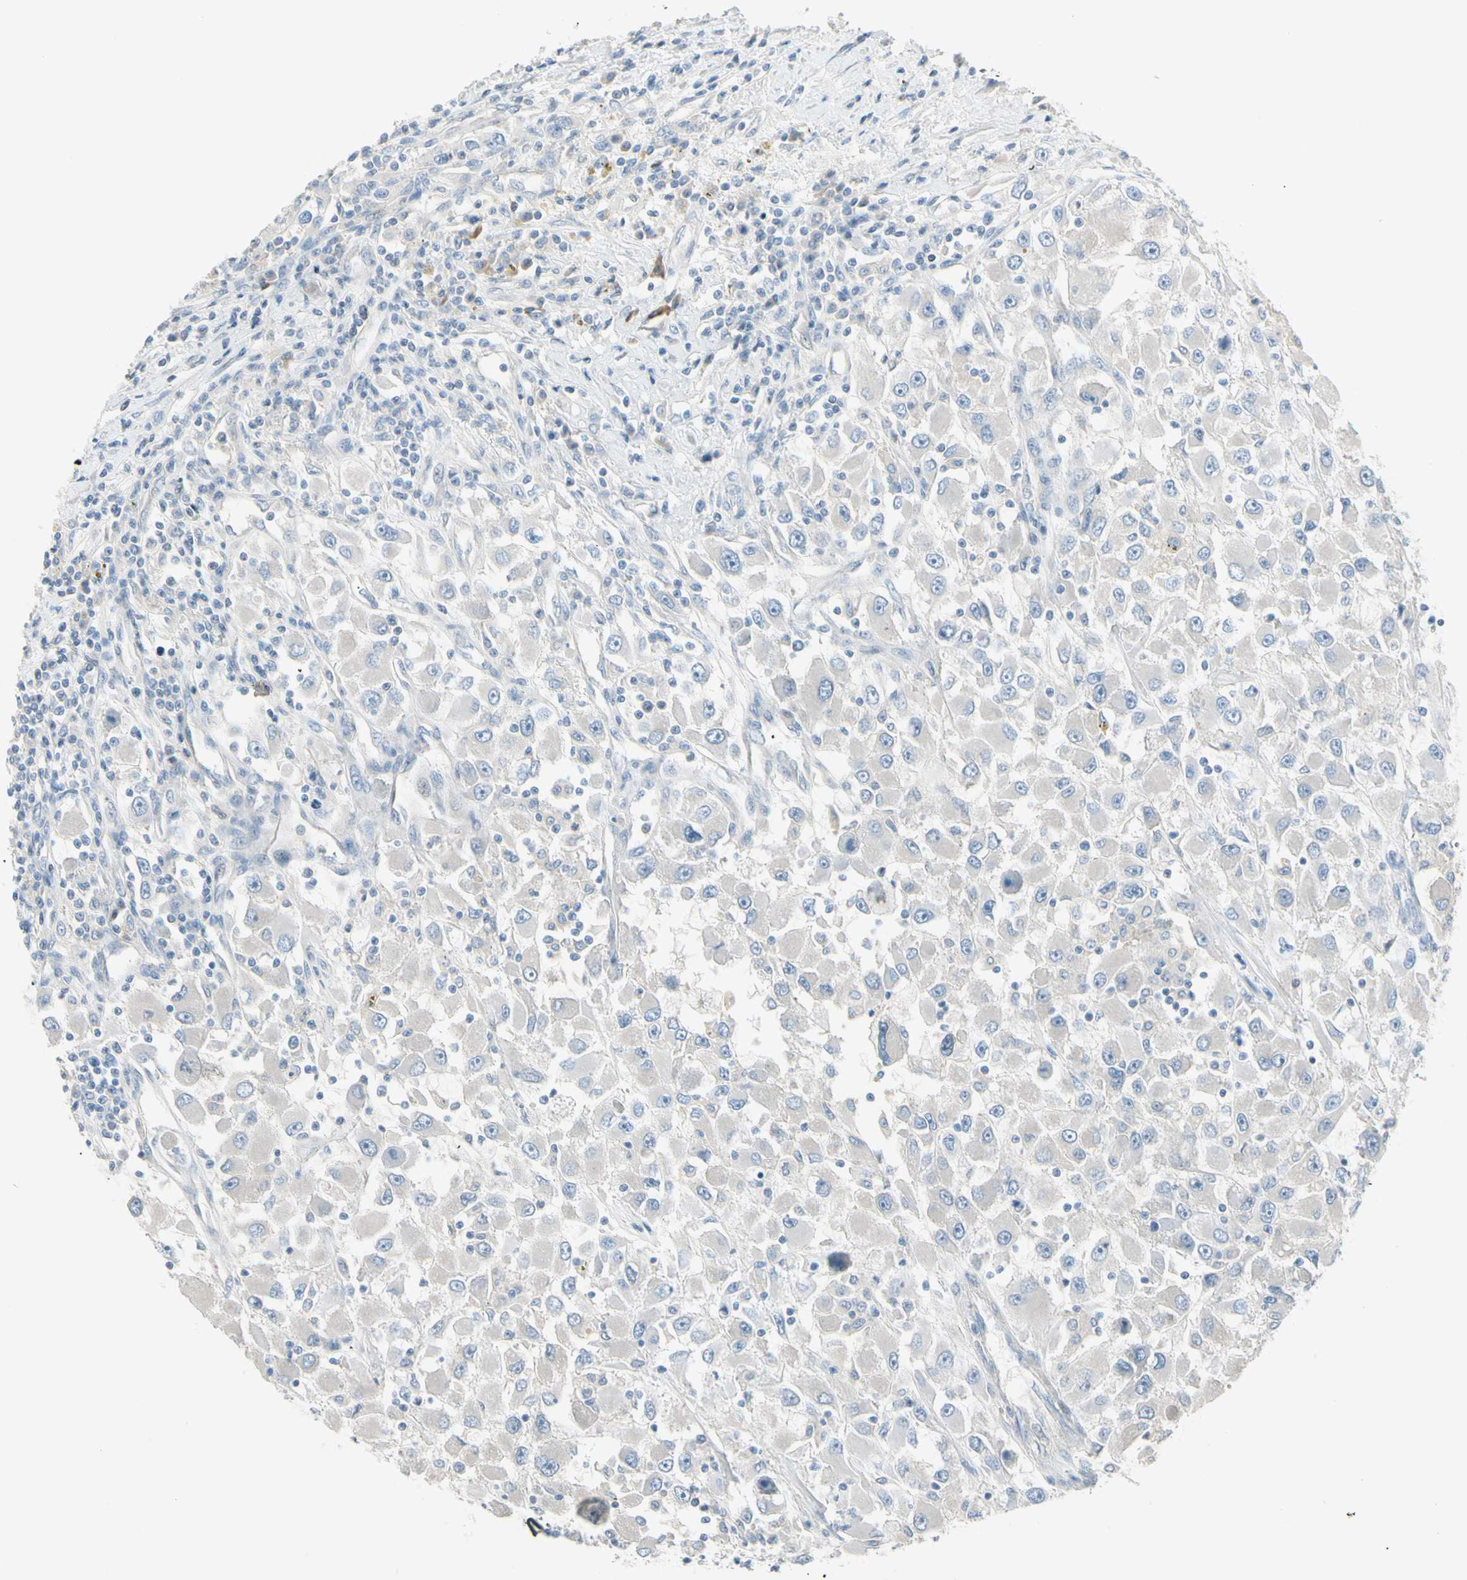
{"staining": {"intensity": "negative", "quantity": "none", "location": "none"}, "tissue": "renal cancer", "cell_type": "Tumor cells", "image_type": "cancer", "snomed": [{"axis": "morphology", "description": "Adenocarcinoma, NOS"}, {"axis": "topography", "description": "Kidney"}], "caption": "Human renal cancer stained for a protein using immunohistochemistry (IHC) demonstrates no positivity in tumor cells.", "gene": "CYP2E1", "patient": {"sex": "female", "age": 52}}